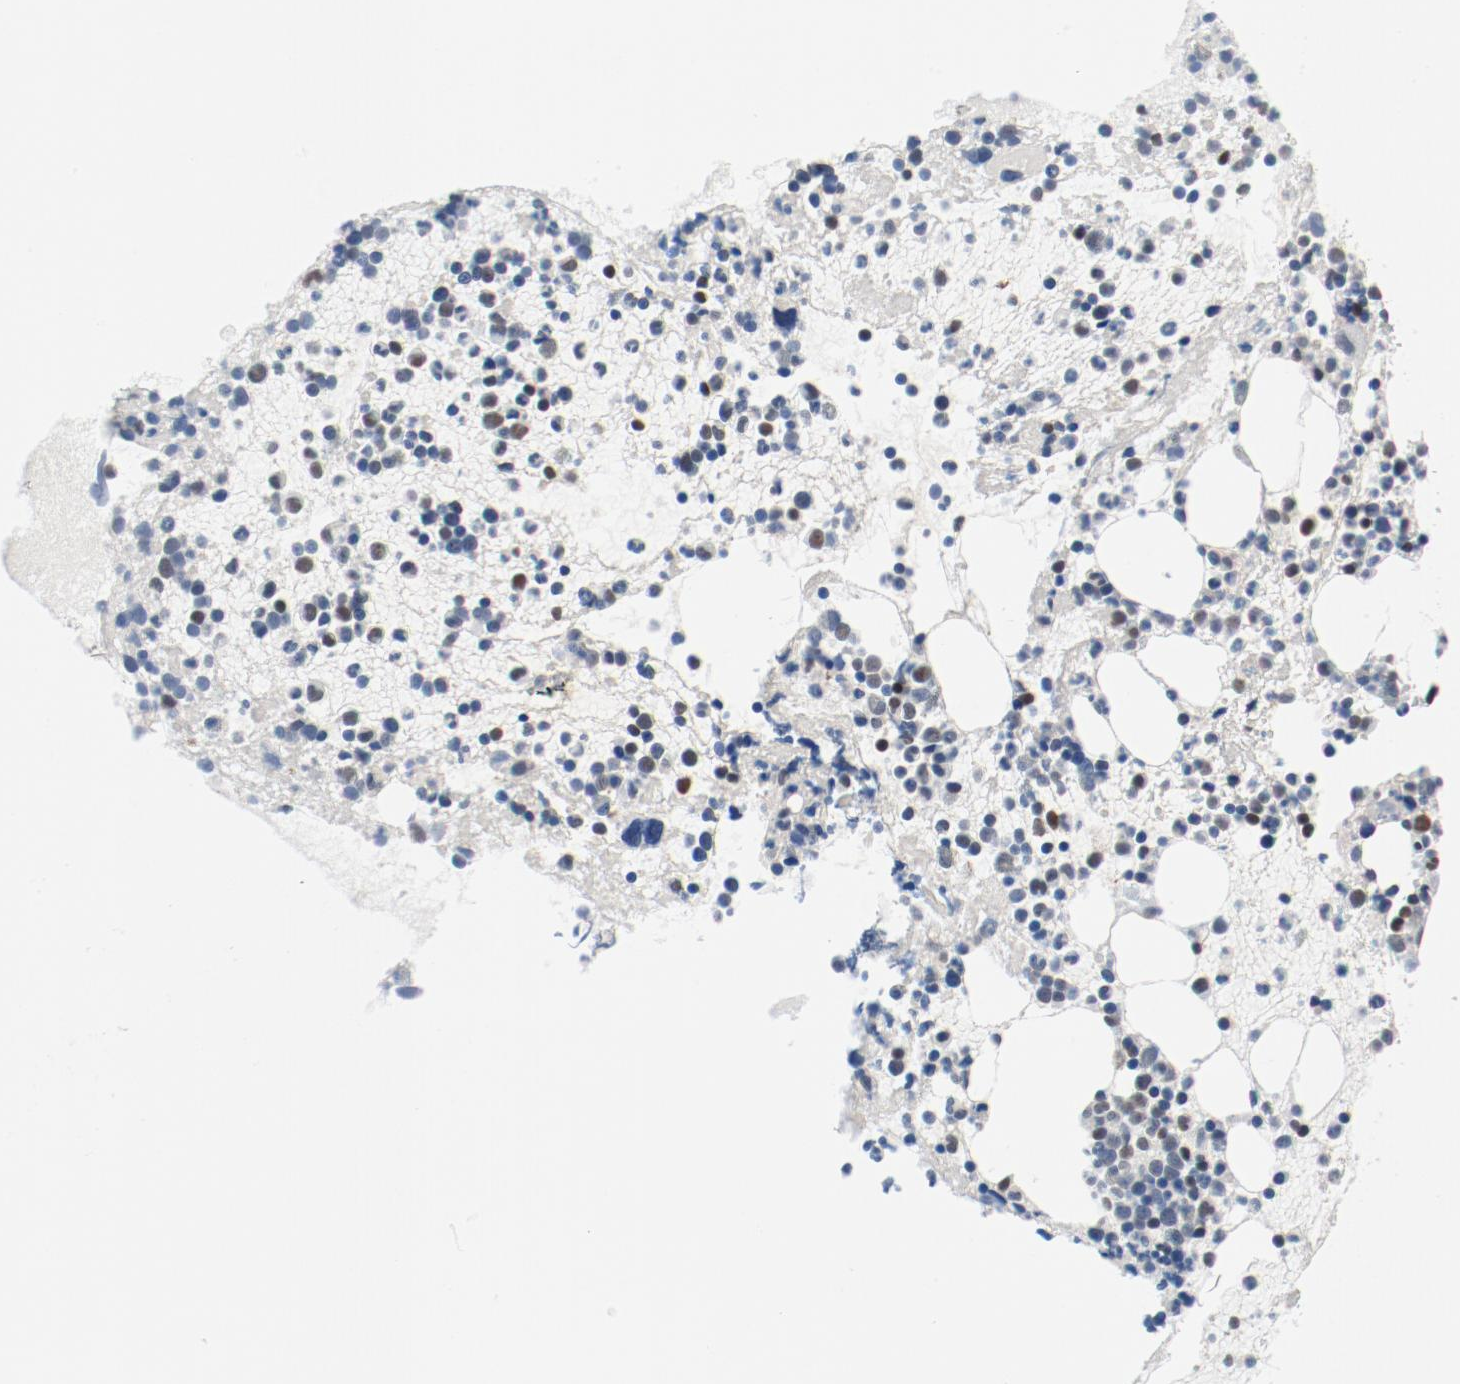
{"staining": {"intensity": "weak", "quantity": "<25%", "location": "nuclear"}, "tissue": "bone marrow", "cell_type": "Hematopoietic cells", "image_type": "normal", "snomed": [{"axis": "morphology", "description": "Normal tissue, NOS"}, {"axis": "topography", "description": "Bone marrow"}], "caption": "Immunohistochemistry (IHC) of normal human bone marrow displays no positivity in hematopoietic cells.", "gene": "ENSG00000285708", "patient": {"sex": "male", "age": 15}}